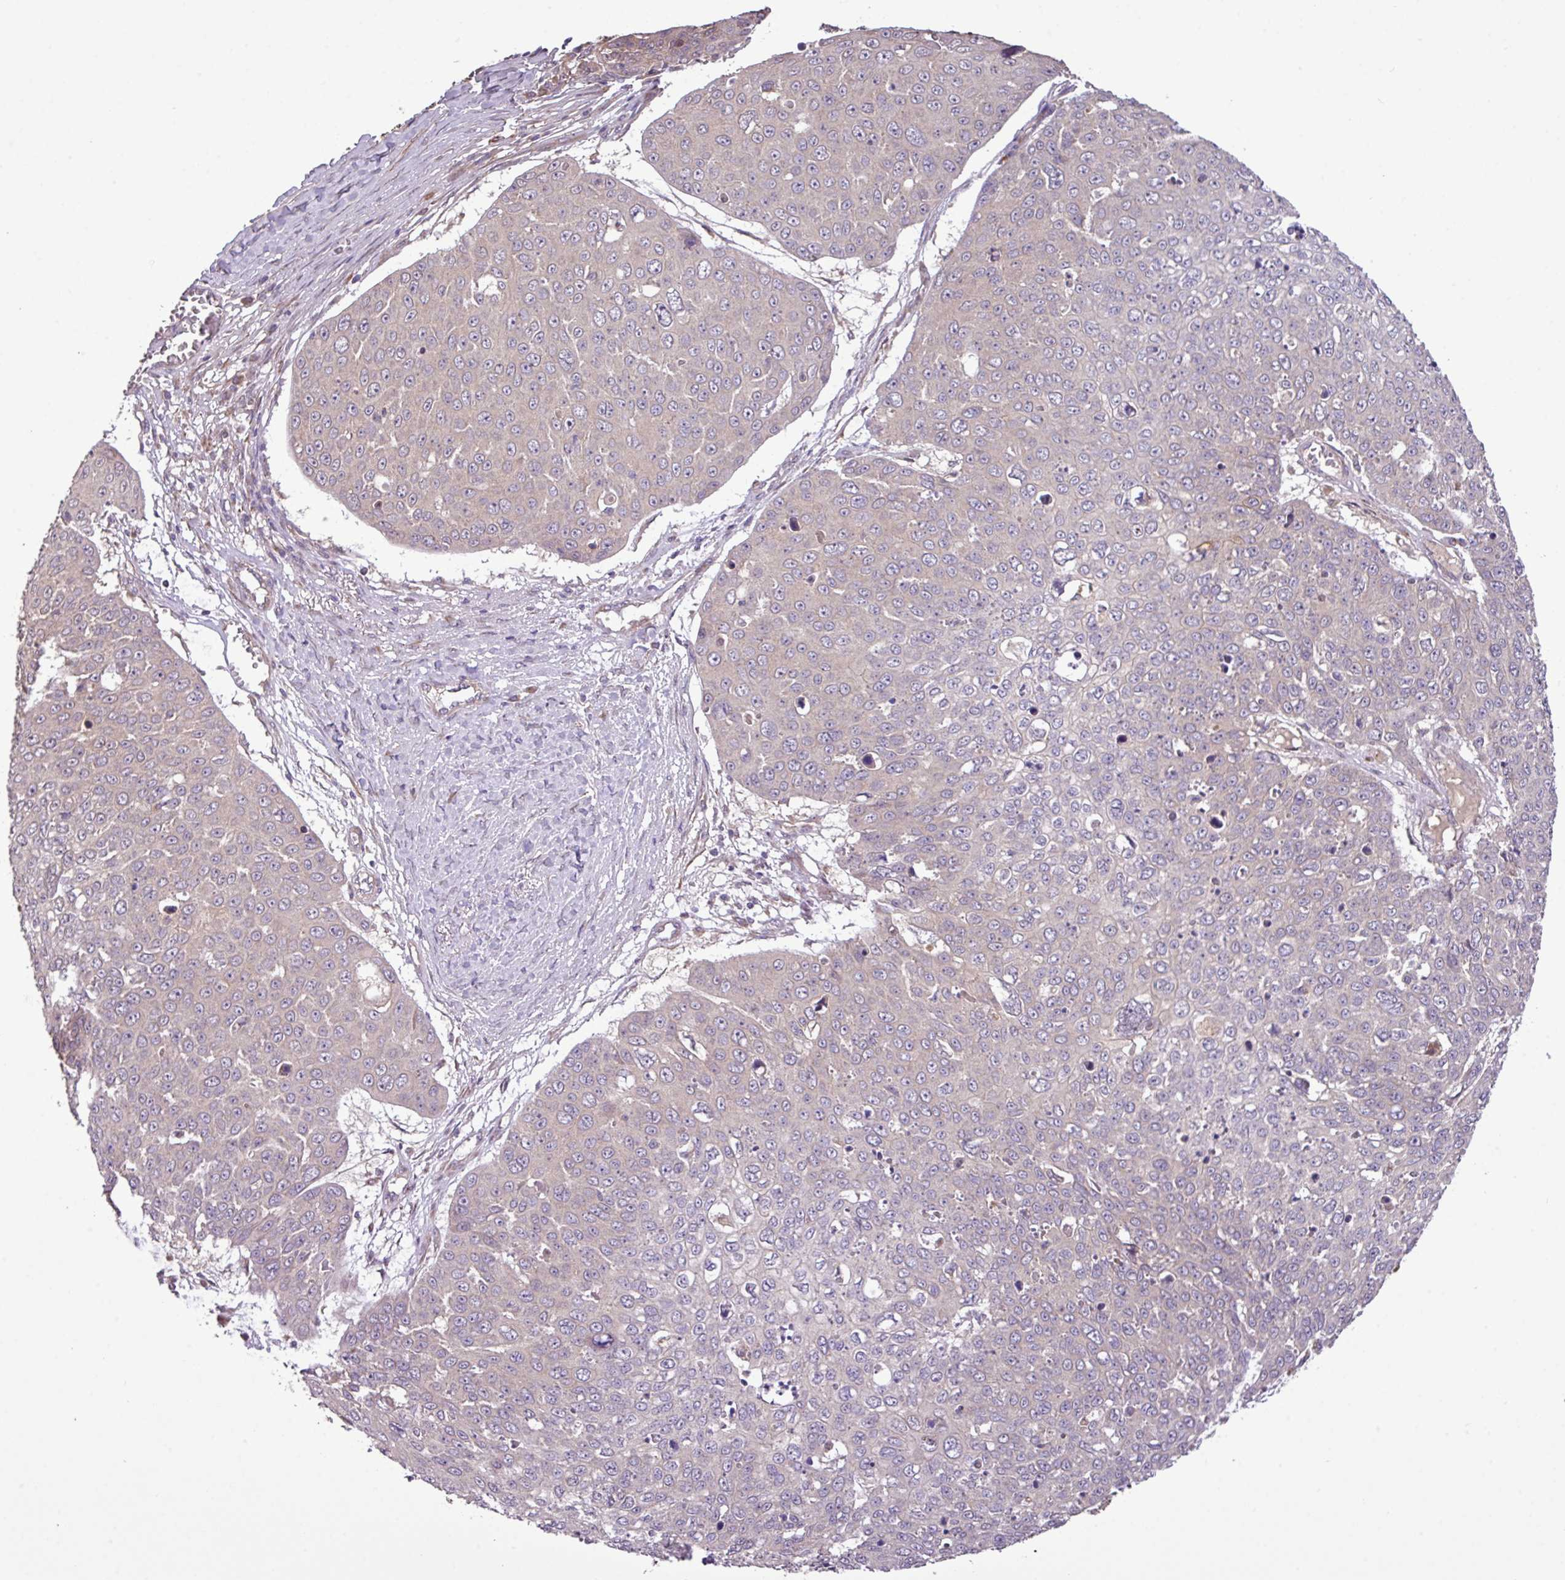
{"staining": {"intensity": "negative", "quantity": "none", "location": "none"}, "tissue": "skin cancer", "cell_type": "Tumor cells", "image_type": "cancer", "snomed": [{"axis": "morphology", "description": "Squamous cell carcinoma, NOS"}, {"axis": "topography", "description": "Skin"}], "caption": "Skin cancer (squamous cell carcinoma) was stained to show a protein in brown. There is no significant staining in tumor cells.", "gene": "XIAP", "patient": {"sex": "male", "age": 71}}